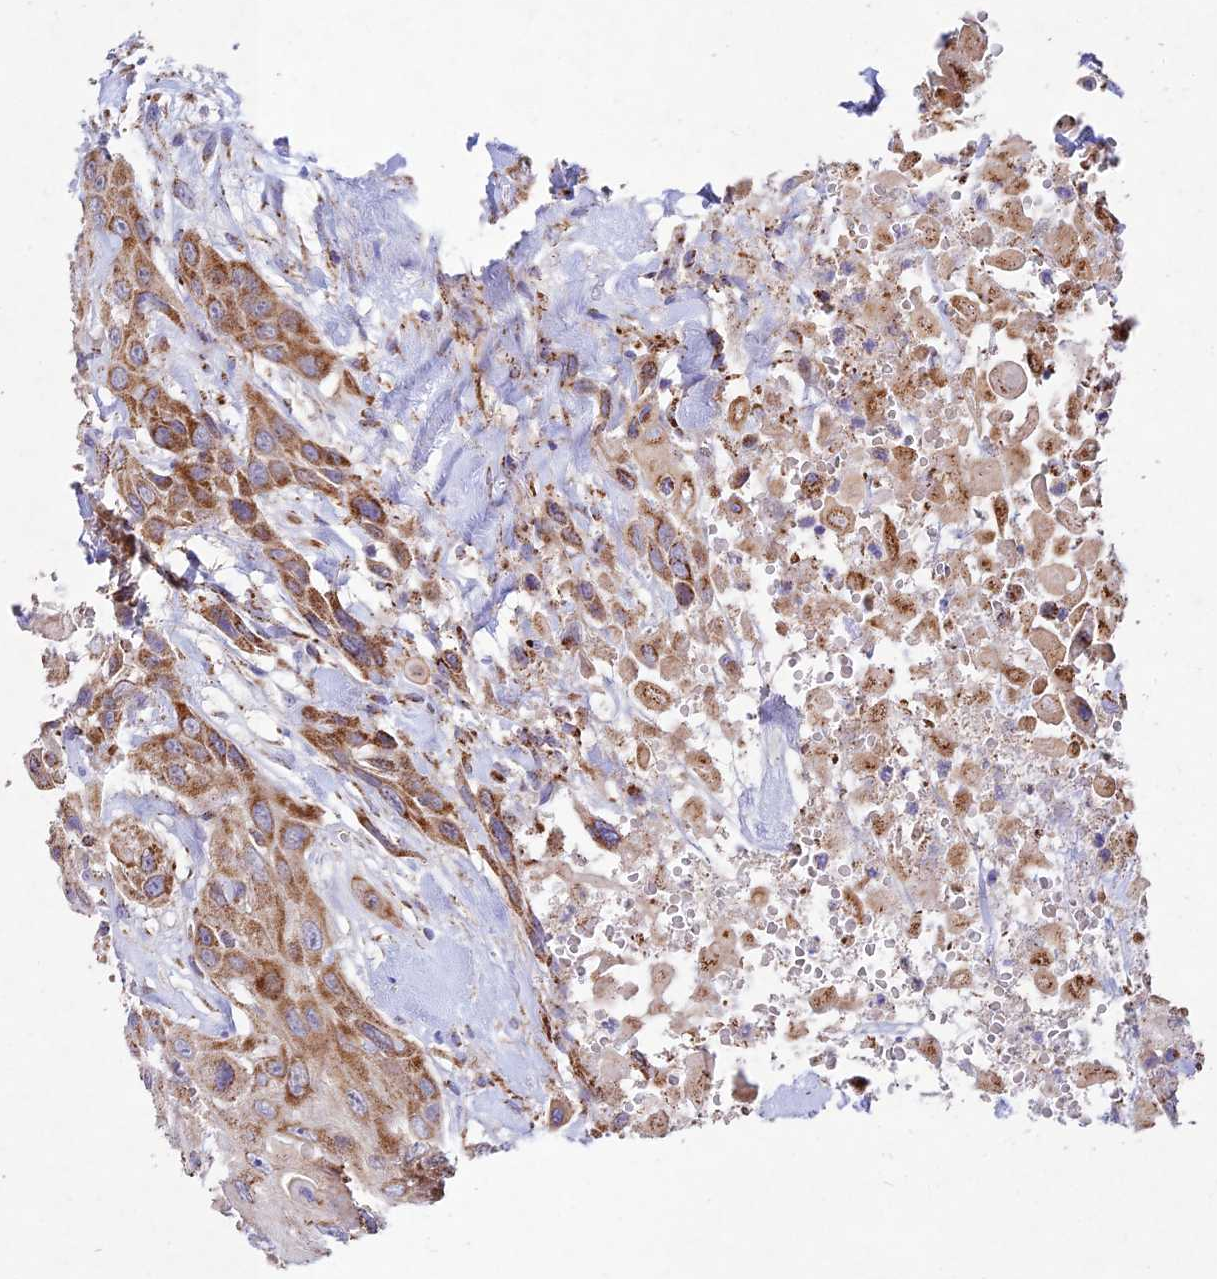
{"staining": {"intensity": "moderate", "quantity": ">75%", "location": "cytoplasmic/membranous"}, "tissue": "head and neck cancer", "cell_type": "Tumor cells", "image_type": "cancer", "snomed": [{"axis": "morphology", "description": "Squamous cell carcinoma, NOS"}, {"axis": "topography", "description": "Head-Neck"}], "caption": "This histopathology image shows IHC staining of human squamous cell carcinoma (head and neck), with medium moderate cytoplasmic/membranous positivity in approximately >75% of tumor cells.", "gene": "KHDC3L", "patient": {"sex": "male", "age": 81}}